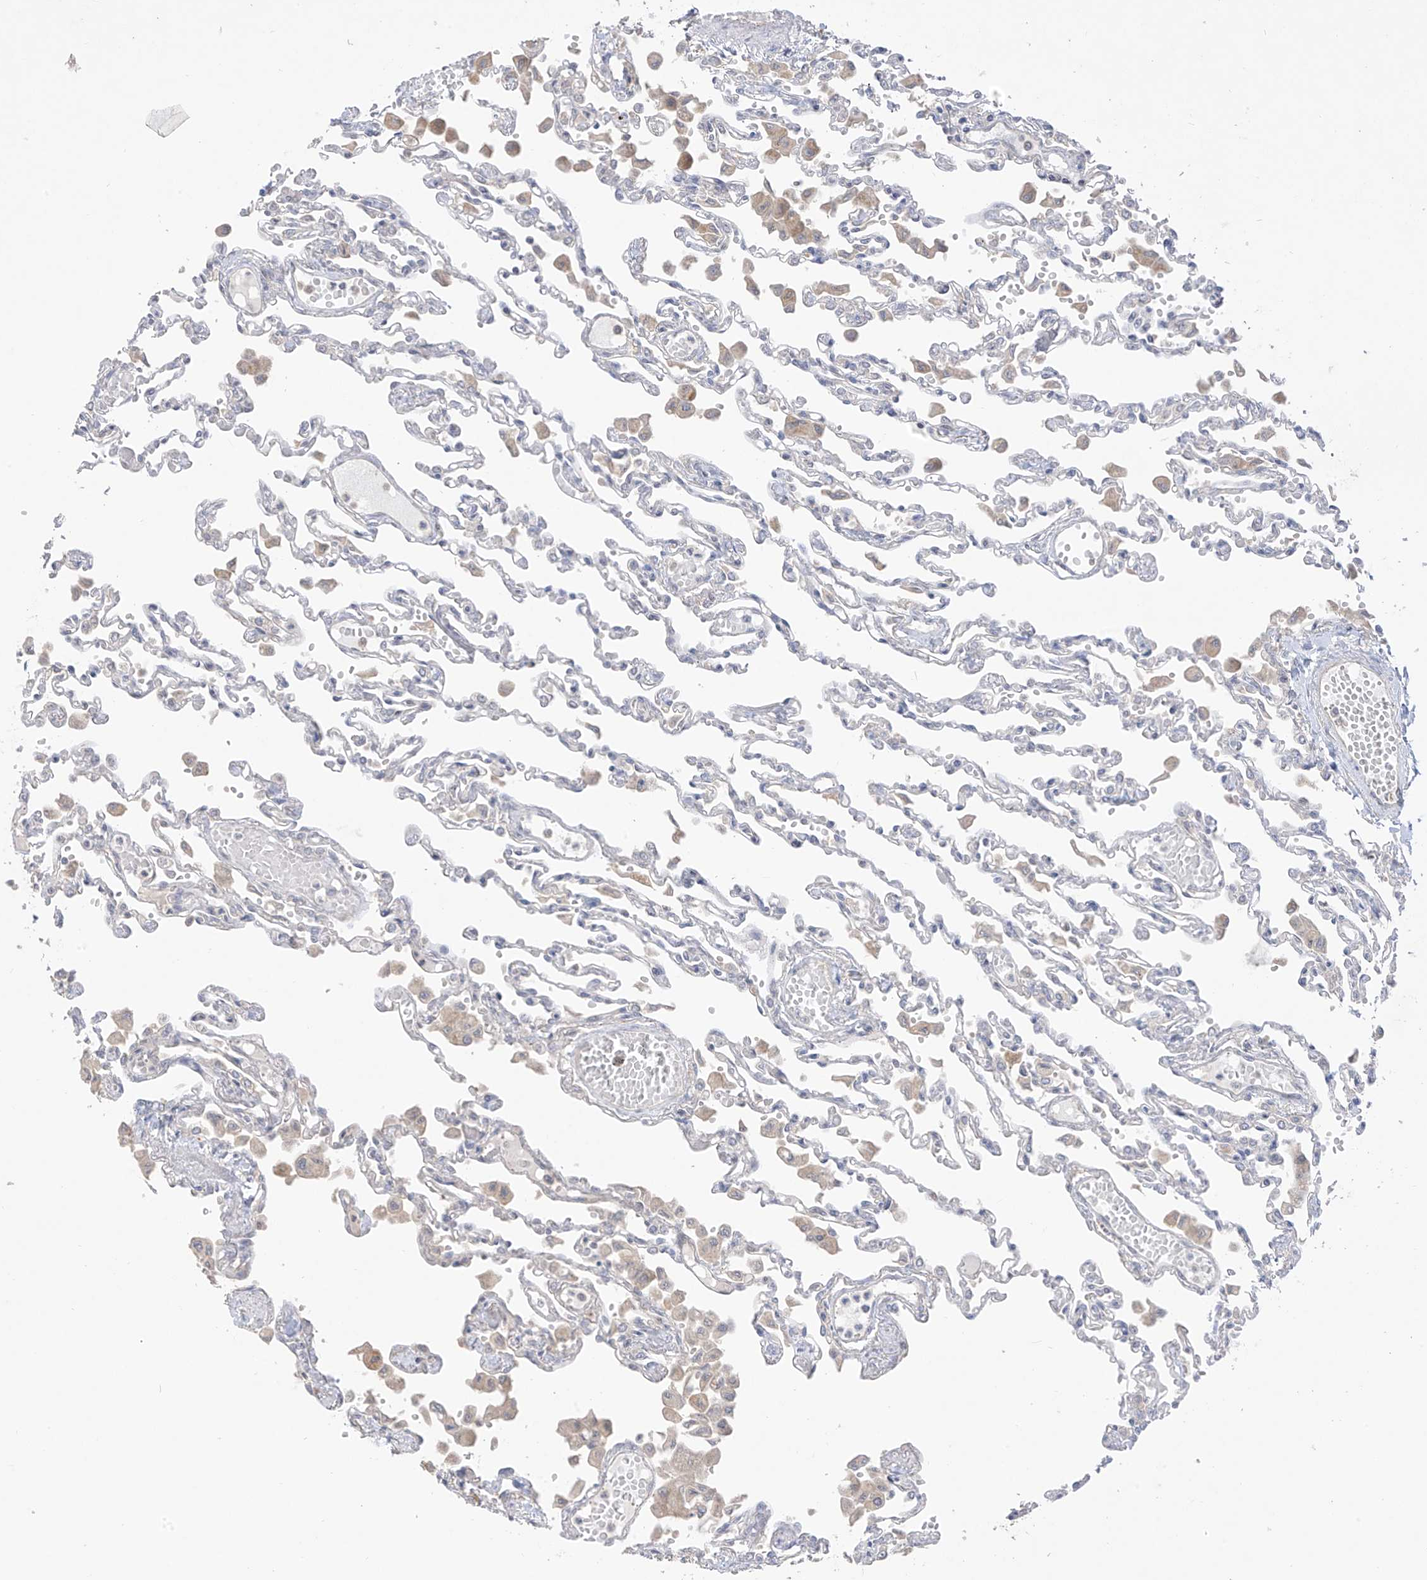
{"staining": {"intensity": "negative", "quantity": "none", "location": "none"}, "tissue": "lung", "cell_type": "Alveolar cells", "image_type": "normal", "snomed": [{"axis": "morphology", "description": "Normal tissue, NOS"}, {"axis": "topography", "description": "Bronchus"}, {"axis": "topography", "description": "Lung"}], "caption": "Photomicrograph shows no significant protein positivity in alveolar cells of normal lung.", "gene": "ANGEL2", "patient": {"sex": "female", "age": 49}}